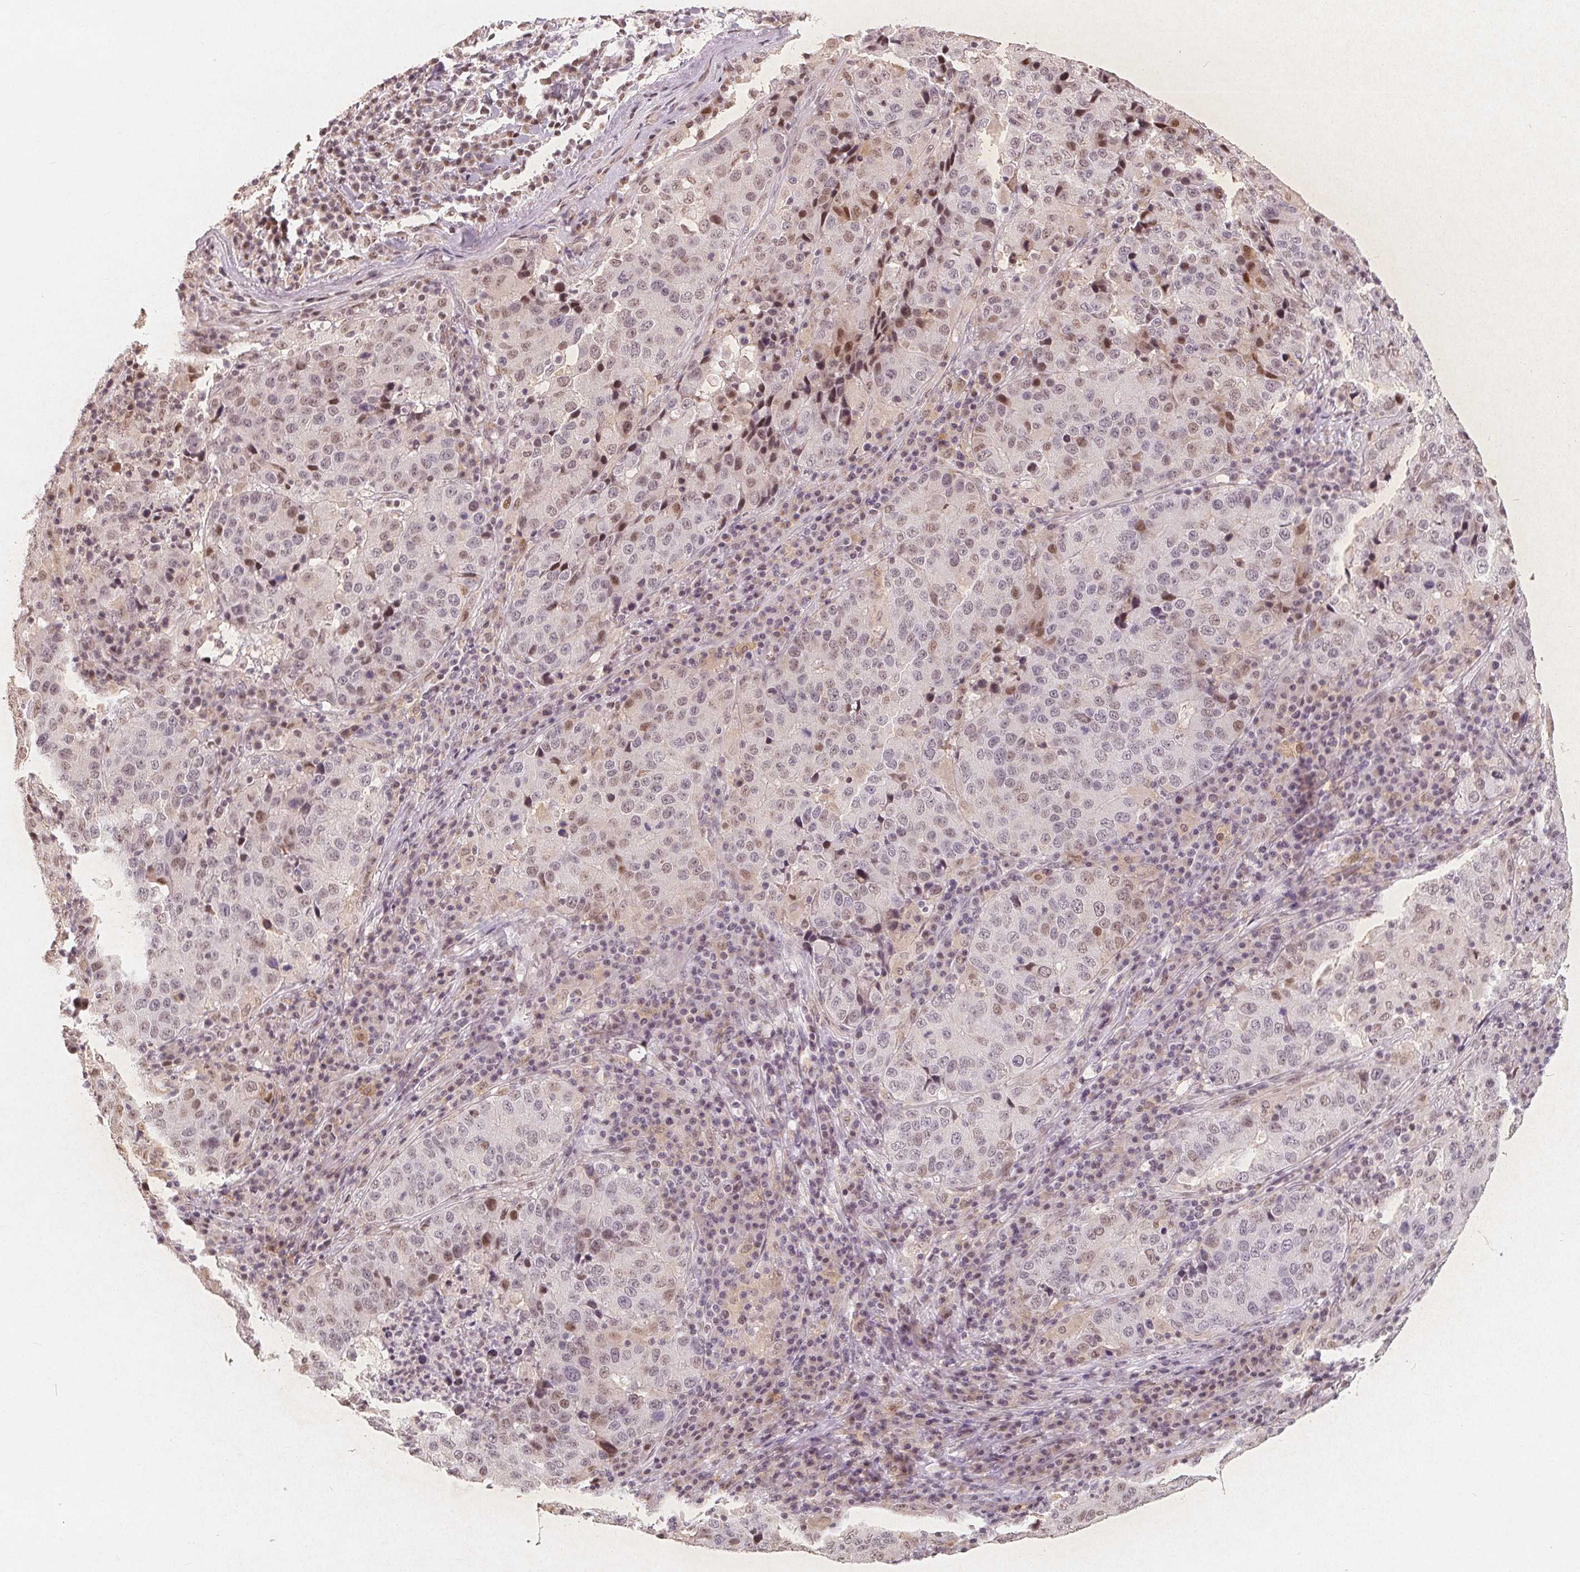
{"staining": {"intensity": "moderate", "quantity": "<25%", "location": "nuclear"}, "tissue": "stomach cancer", "cell_type": "Tumor cells", "image_type": "cancer", "snomed": [{"axis": "morphology", "description": "Adenocarcinoma, NOS"}, {"axis": "topography", "description": "Stomach"}], "caption": "Adenocarcinoma (stomach) stained for a protein (brown) exhibits moderate nuclear positive staining in about <25% of tumor cells.", "gene": "CCDC138", "patient": {"sex": "male", "age": 71}}